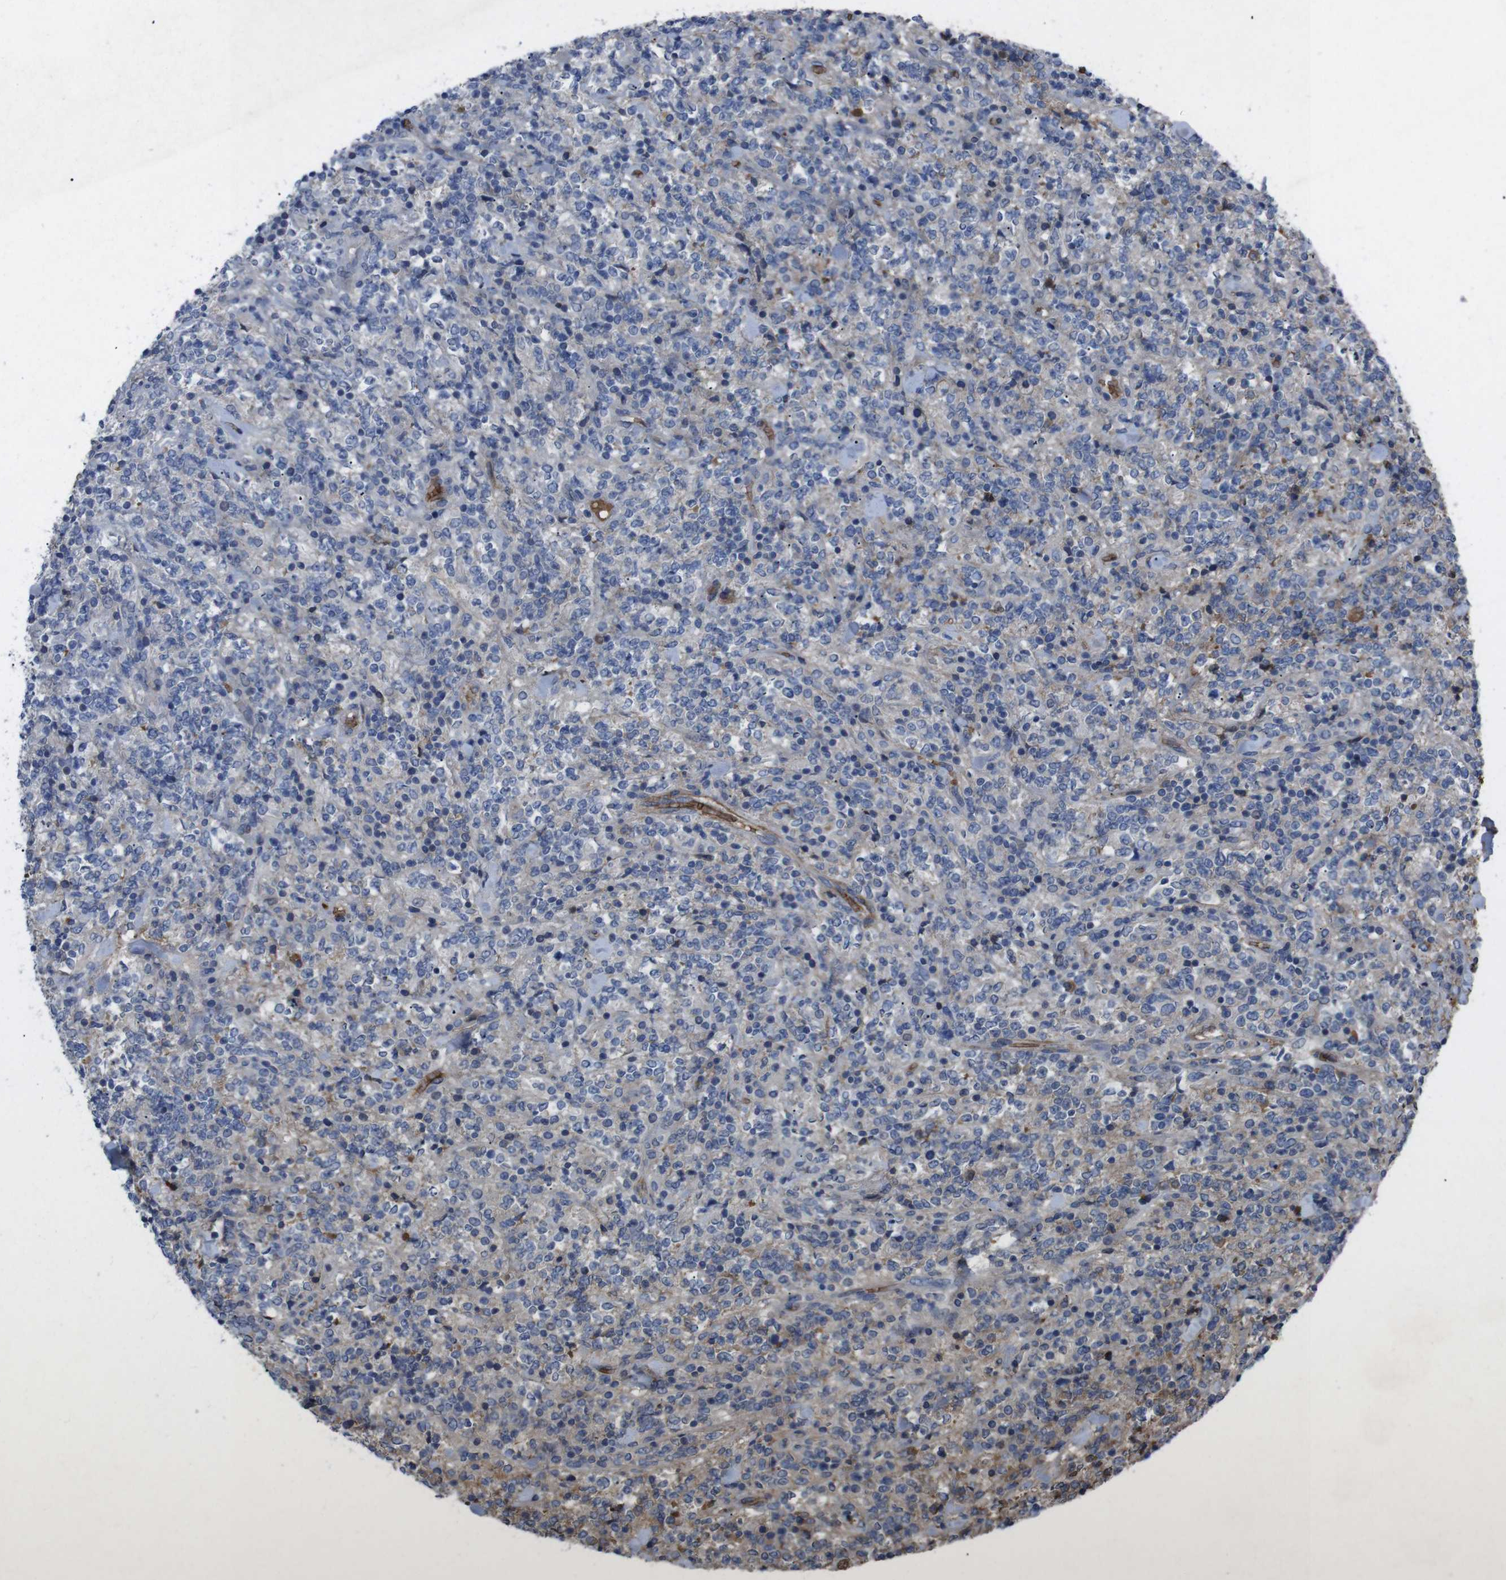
{"staining": {"intensity": "negative", "quantity": "none", "location": "none"}, "tissue": "lymphoma", "cell_type": "Tumor cells", "image_type": "cancer", "snomed": [{"axis": "morphology", "description": "Malignant lymphoma, non-Hodgkin's type, High grade"}, {"axis": "topography", "description": "Soft tissue"}], "caption": "Immunohistochemistry of human malignant lymphoma, non-Hodgkin's type (high-grade) displays no positivity in tumor cells.", "gene": "SPTB", "patient": {"sex": "male", "age": 18}}